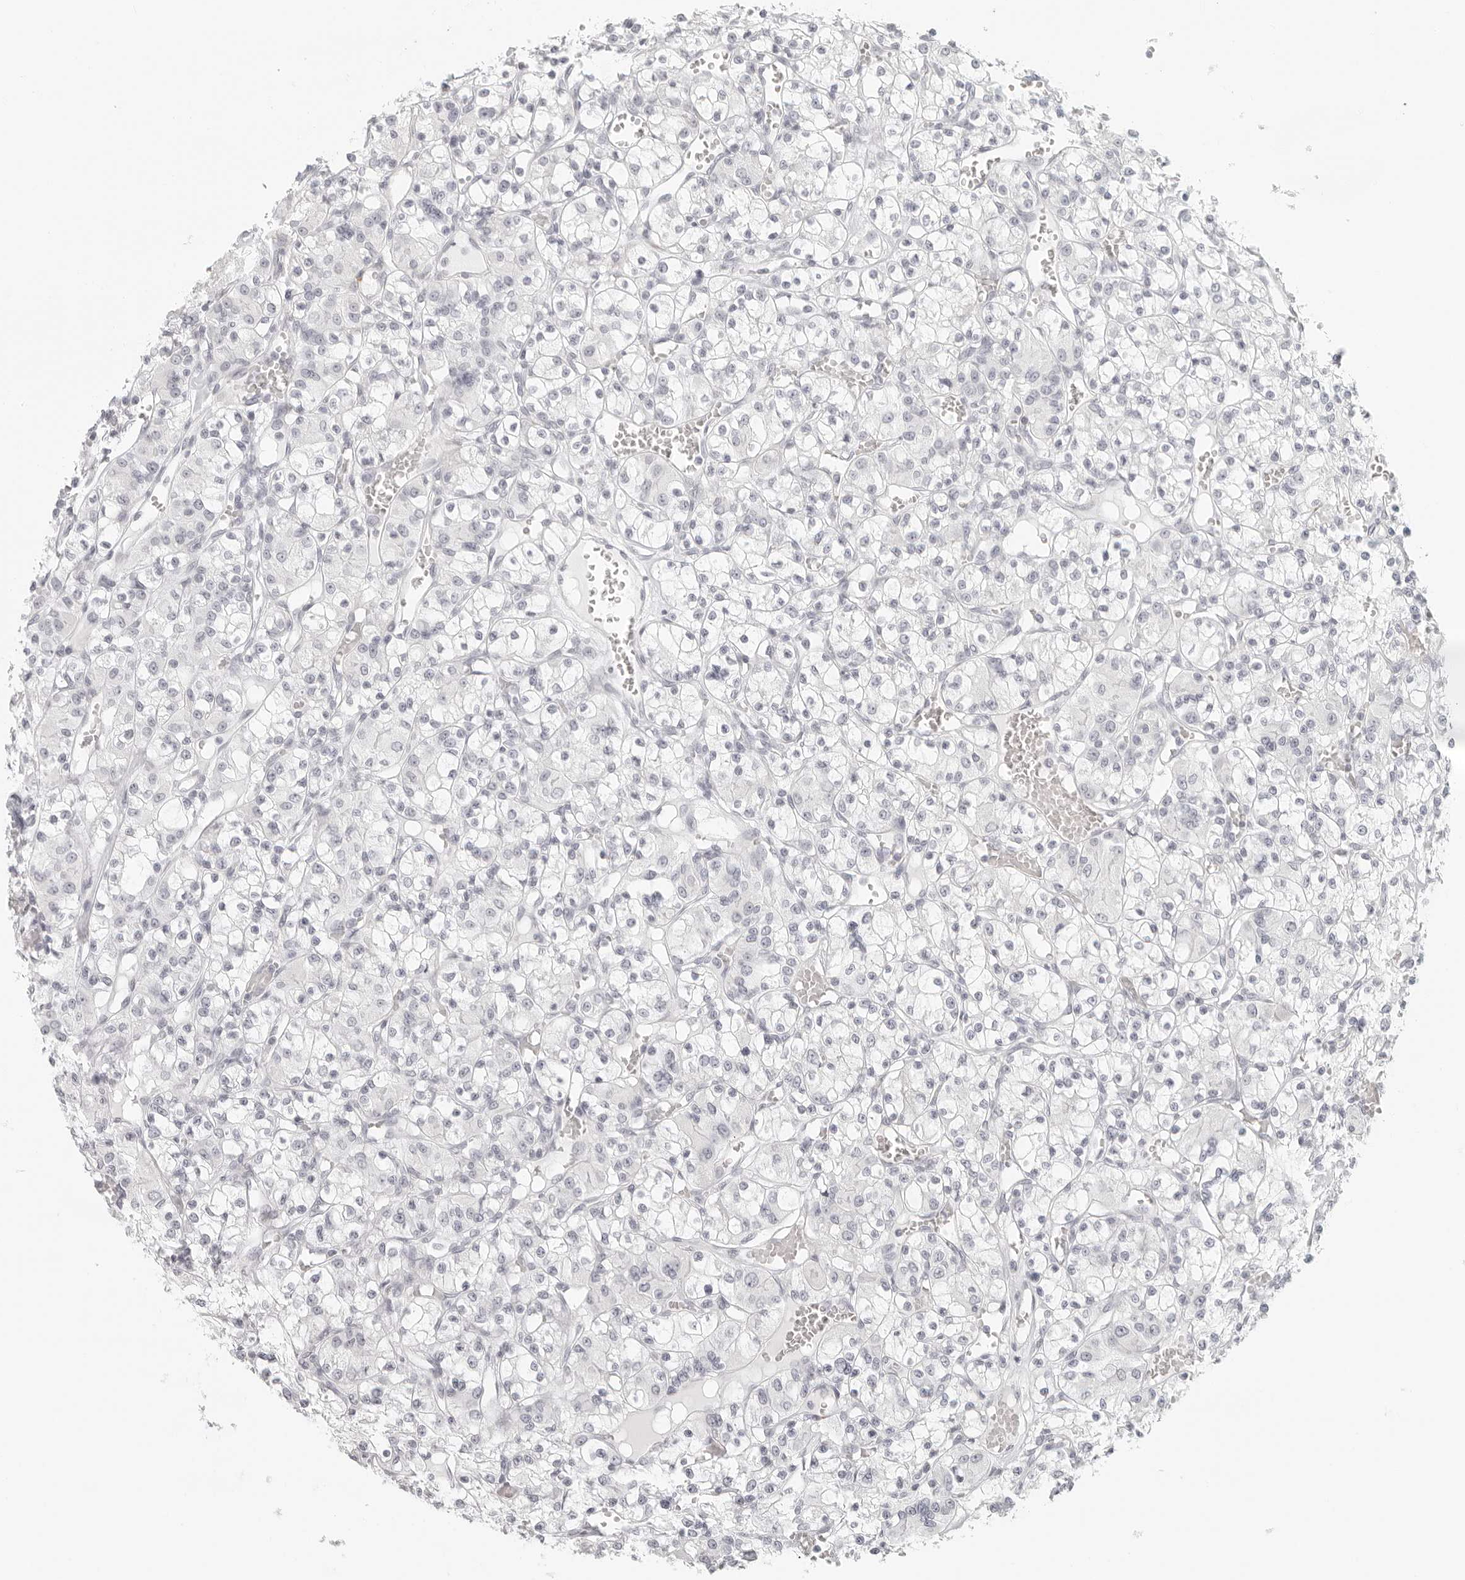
{"staining": {"intensity": "negative", "quantity": "none", "location": "none"}, "tissue": "renal cancer", "cell_type": "Tumor cells", "image_type": "cancer", "snomed": [{"axis": "morphology", "description": "Adenocarcinoma, NOS"}, {"axis": "topography", "description": "Kidney"}], "caption": "Tumor cells are negative for protein expression in human renal adenocarcinoma.", "gene": "RPS6KC1", "patient": {"sex": "female", "age": 59}}